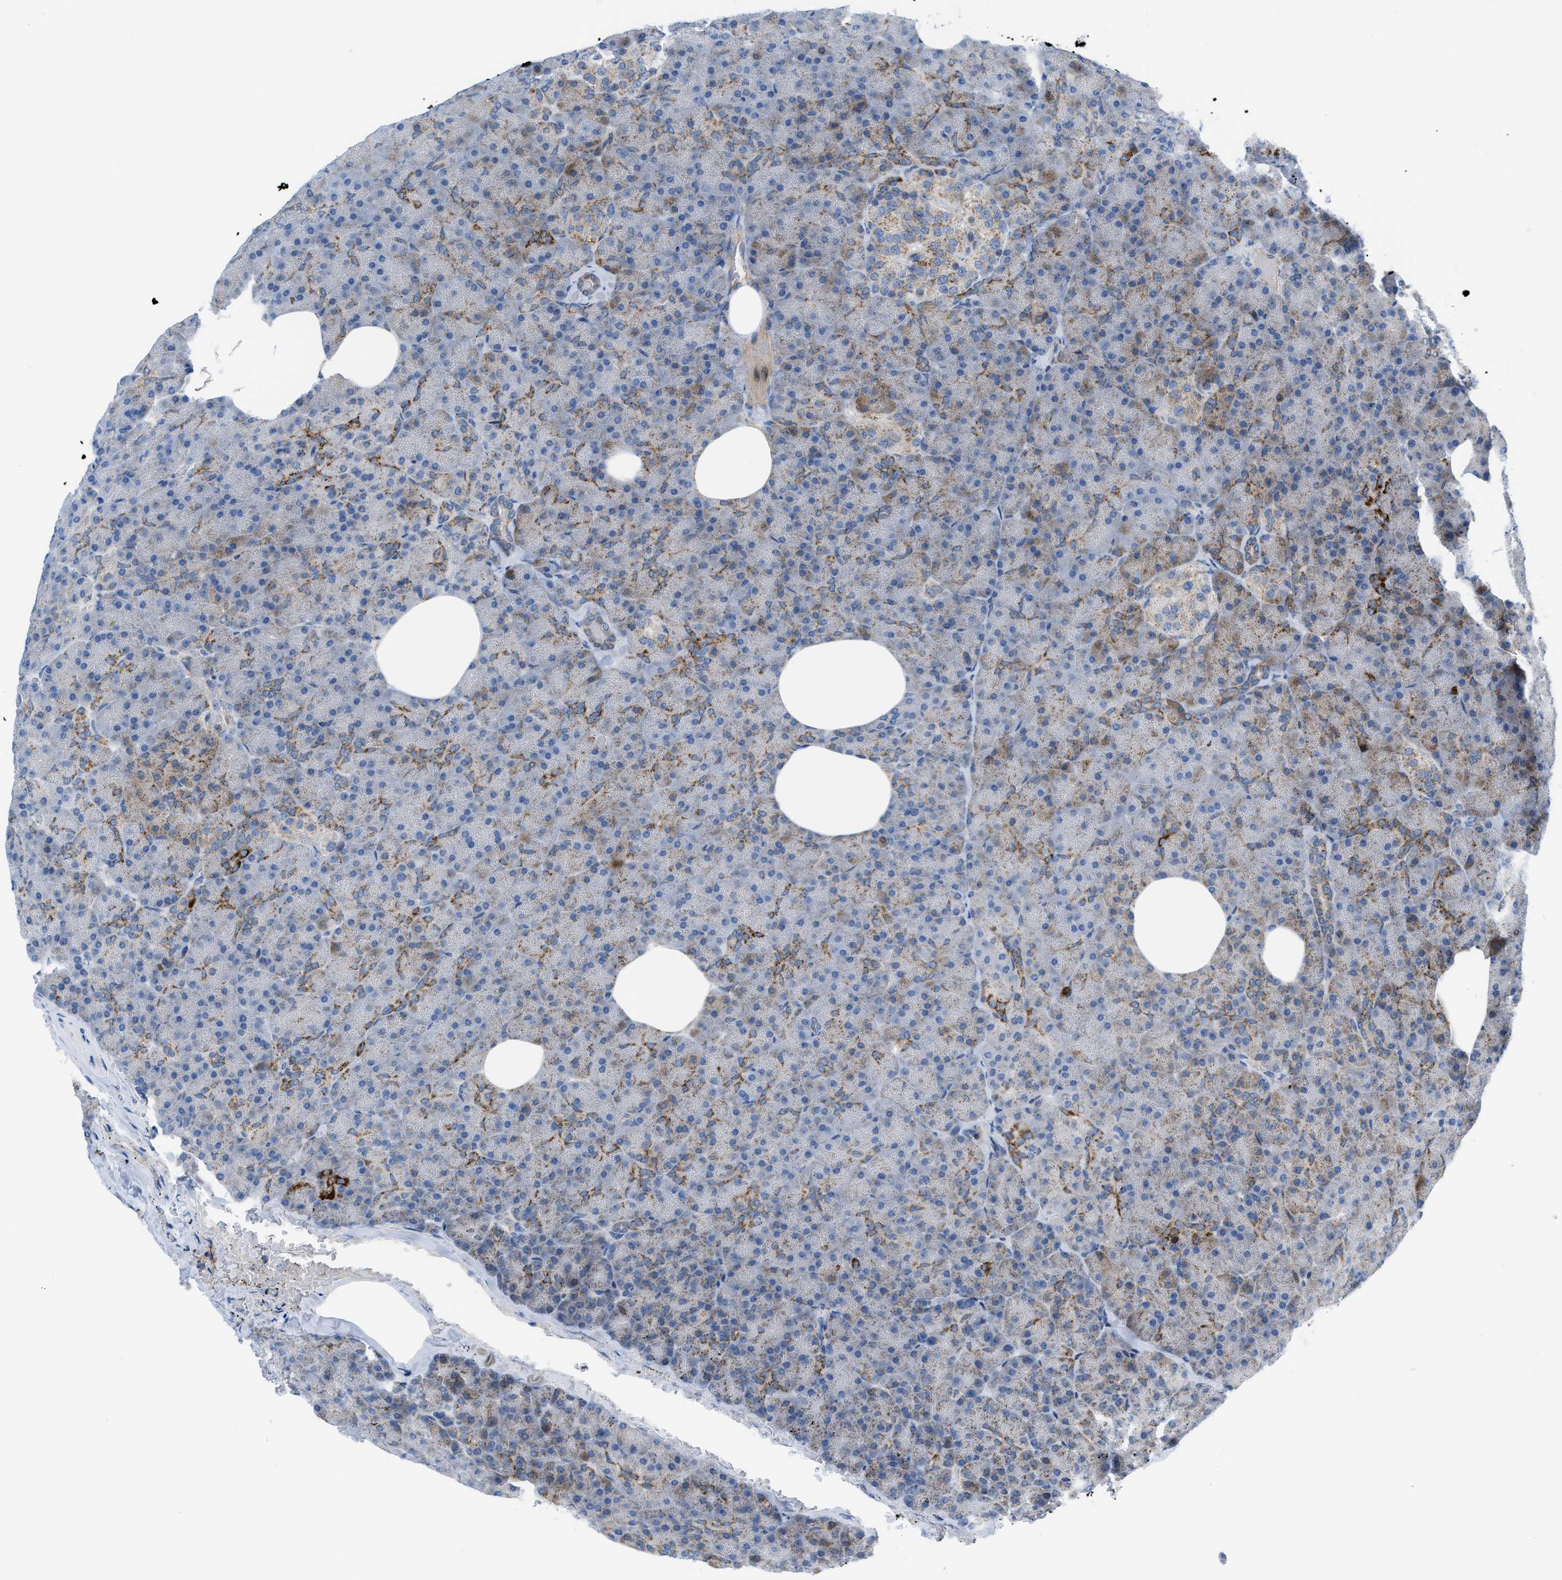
{"staining": {"intensity": "strong", "quantity": "<25%", "location": "cytoplasmic/membranous"}, "tissue": "pancreas", "cell_type": "Exocrine glandular cells", "image_type": "normal", "snomed": [{"axis": "morphology", "description": "Normal tissue, NOS"}, {"axis": "topography", "description": "Pancreas"}], "caption": "Strong cytoplasmic/membranous staining for a protein is seen in approximately <25% of exocrine glandular cells of benign pancreas using immunohistochemistry.", "gene": "RBBP9", "patient": {"sex": "female", "age": 35}}